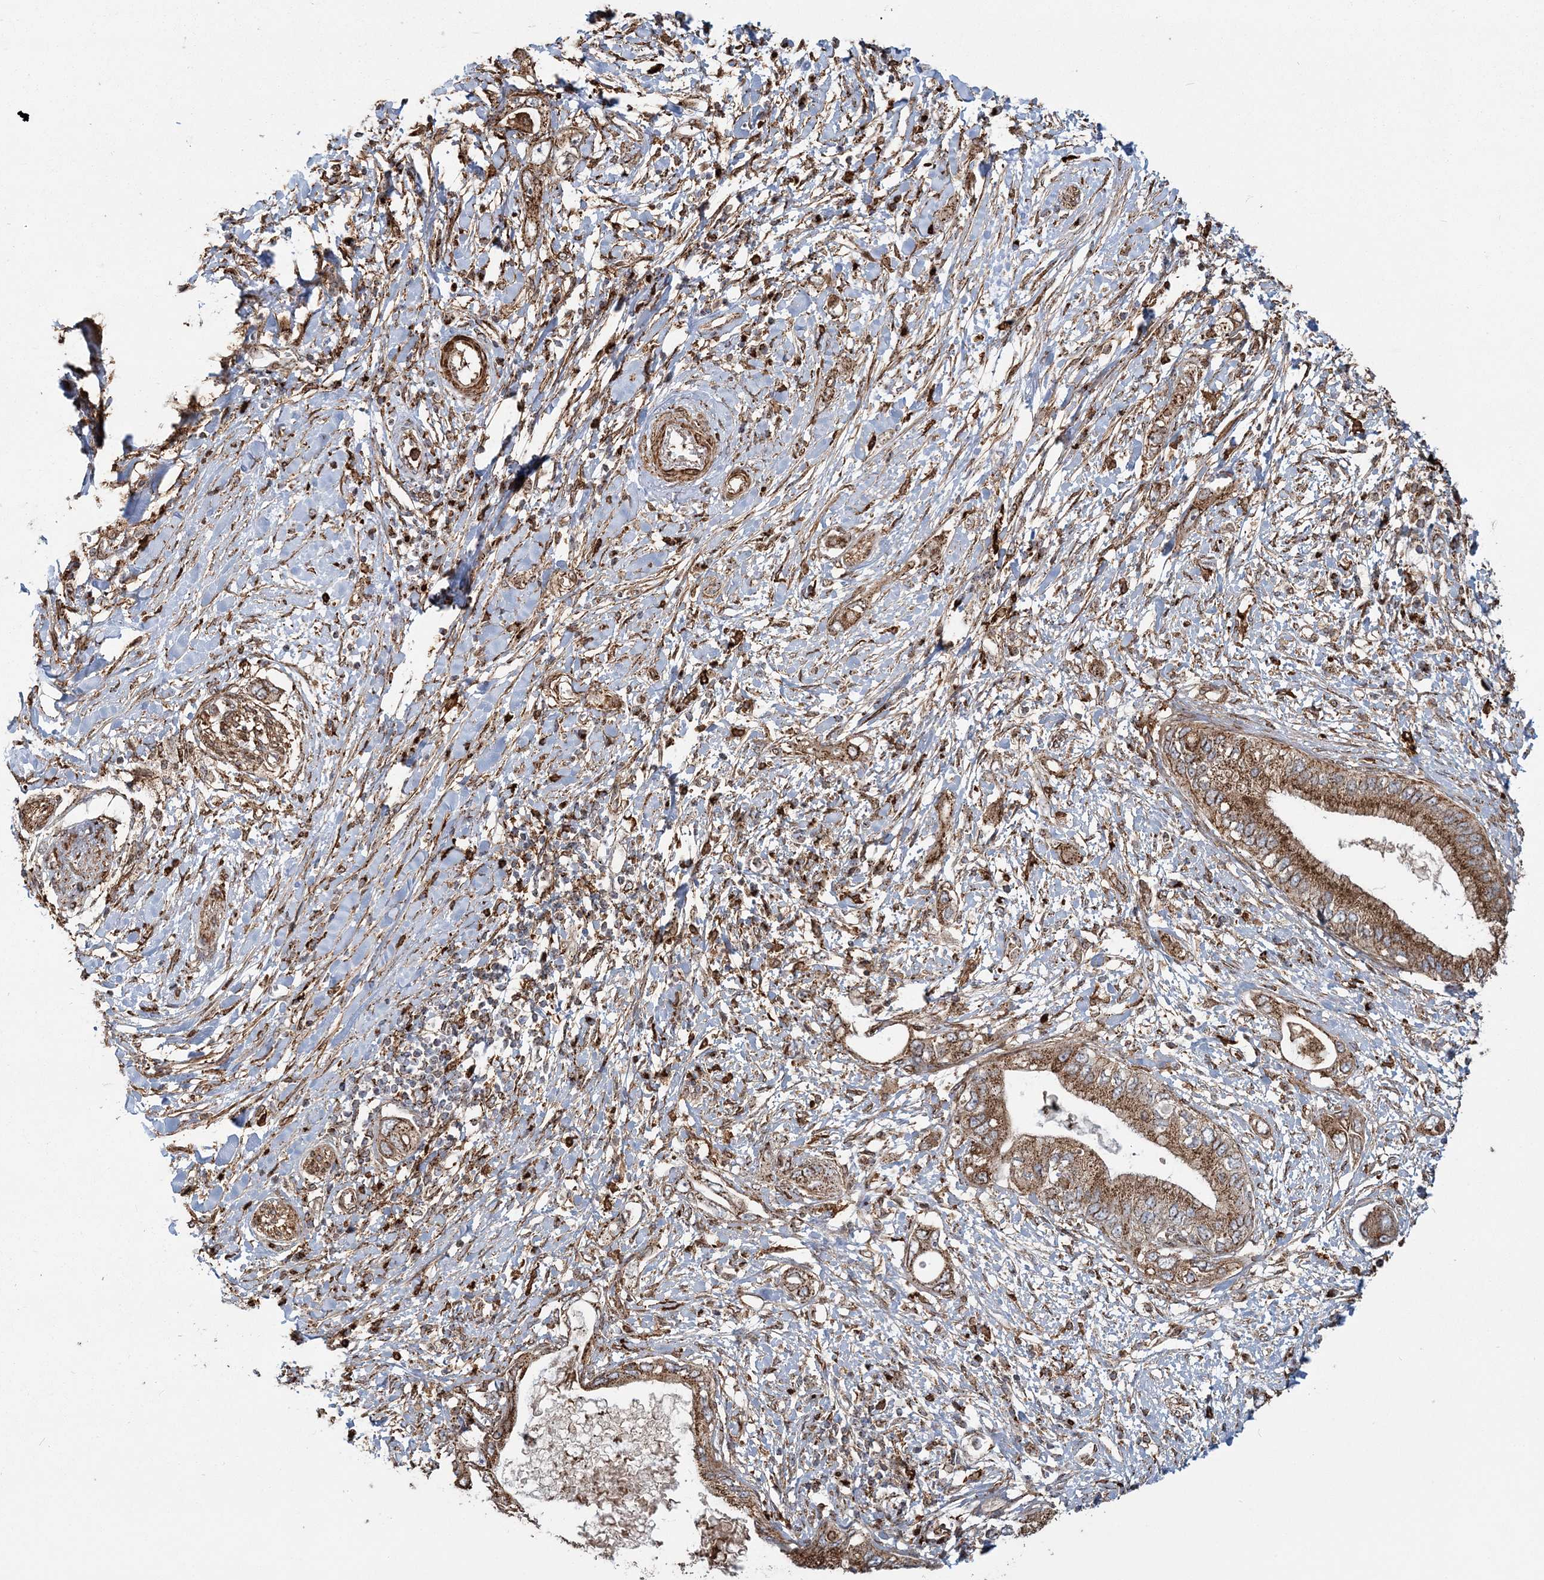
{"staining": {"intensity": "moderate", "quantity": ">75%", "location": "cytoplasmic/membranous"}, "tissue": "pancreatic cancer", "cell_type": "Tumor cells", "image_type": "cancer", "snomed": [{"axis": "morphology", "description": "Inflammation, NOS"}, {"axis": "morphology", "description": "Adenocarcinoma, NOS"}, {"axis": "topography", "description": "Pancreas"}], "caption": "There is medium levels of moderate cytoplasmic/membranous positivity in tumor cells of pancreatic cancer, as demonstrated by immunohistochemical staining (brown color).", "gene": "TRAF3IP2", "patient": {"sex": "female", "age": 56}}